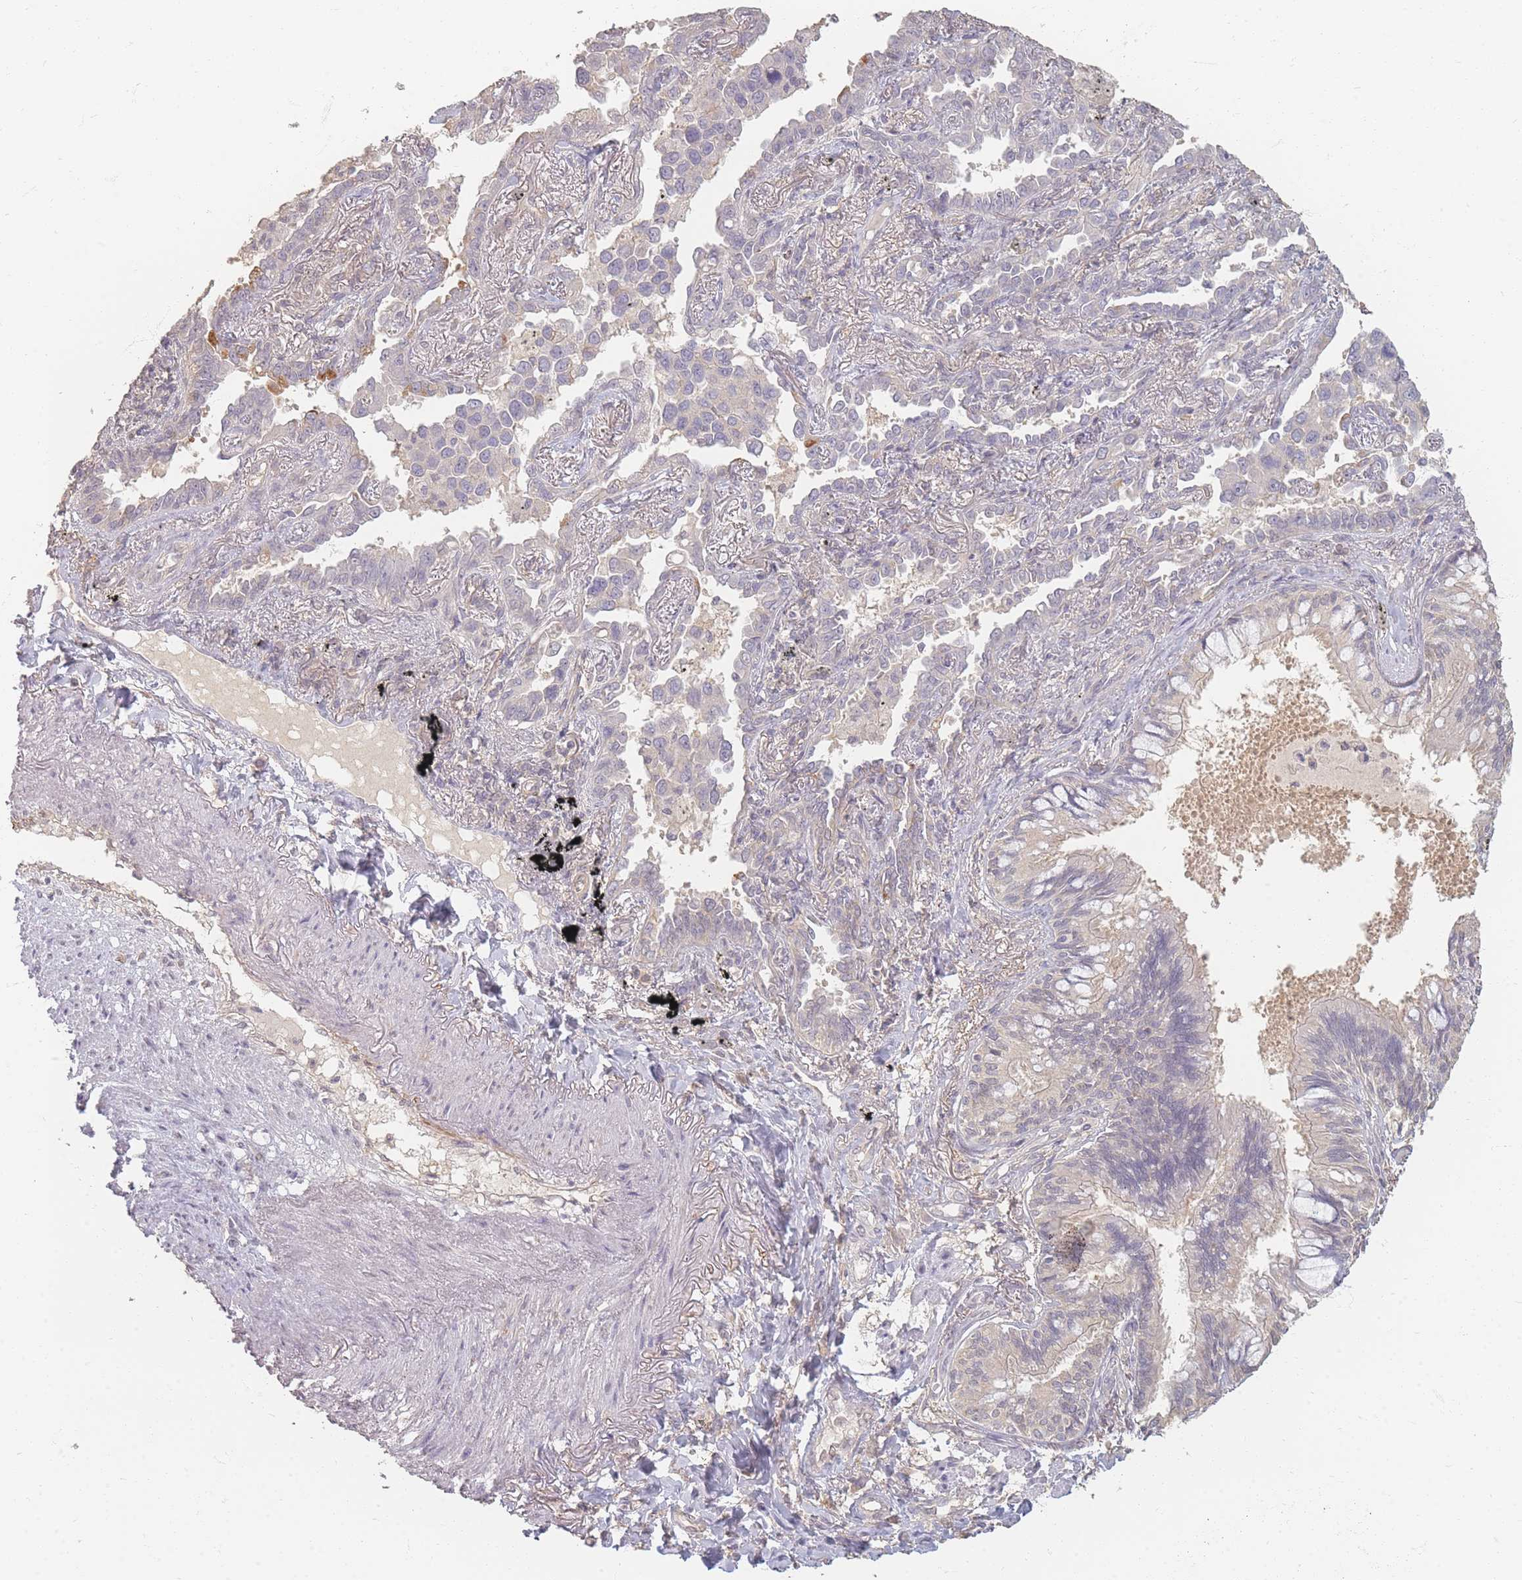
{"staining": {"intensity": "negative", "quantity": "none", "location": "none"}, "tissue": "lung cancer", "cell_type": "Tumor cells", "image_type": "cancer", "snomed": [{"axis": "morphology", "description": "Adenocarcinoma, NOS"}, {"axis": "topography", "description": "Lung"}], "caption": "This is an IHC photomicrograph of lung adenocarcinoma. There is no expression in tumor cells.", "gene": "RFTN1", "patient": {"sex": "male", "age": 67}}